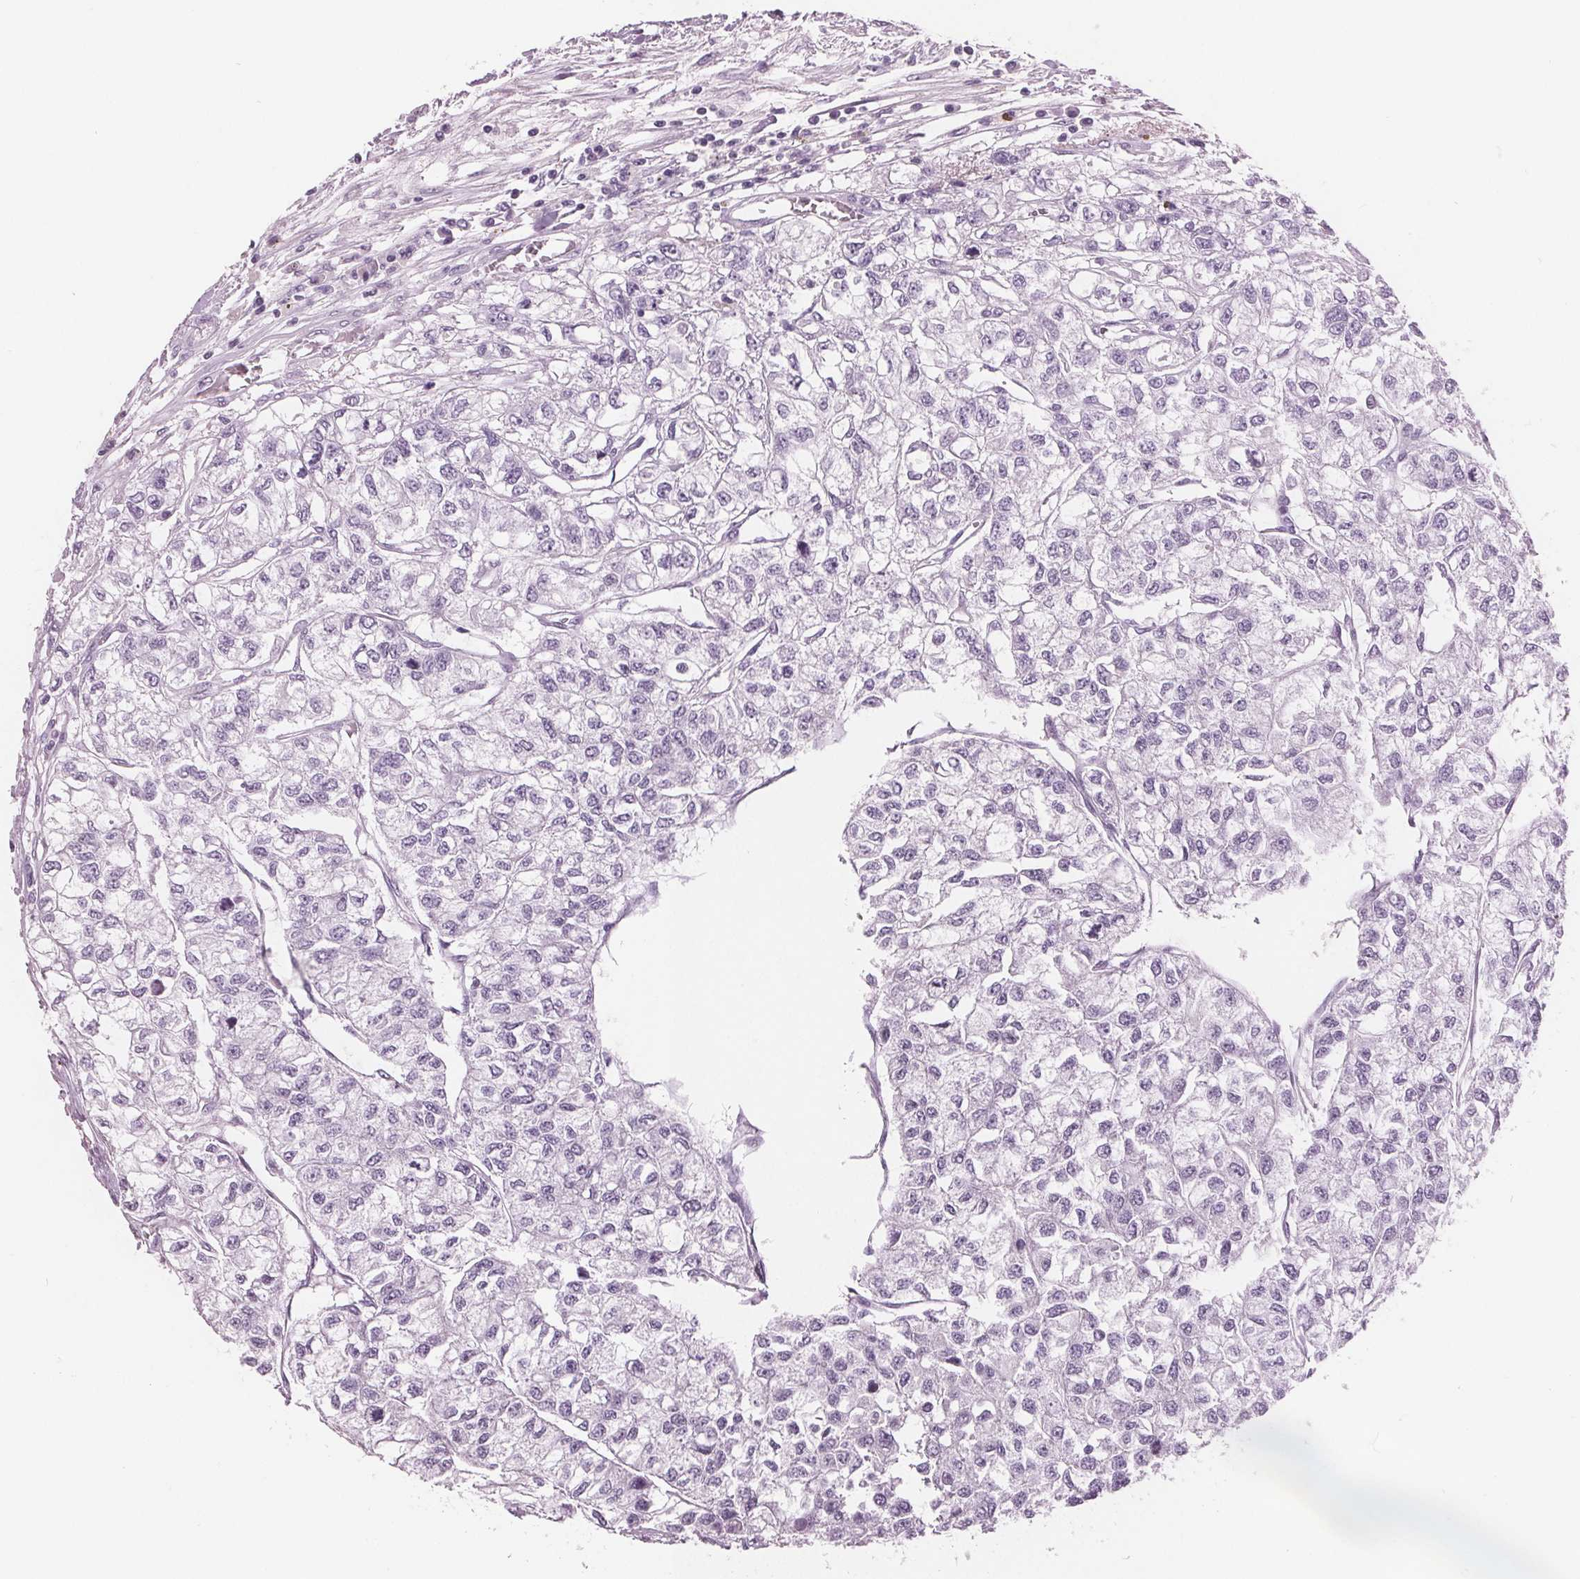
{"staining": {"intensity": "negative", "quantity": "none", "location": "none"}, "tissue": "renal cancer", "cell_type": "Tumor cells", "image_type": "cancer", "snomed": [{"axis": "morphology", "description": "Adenocarcinoma, NOS"}, {"axis": "topography", "description": "Kidney"}], "caption": "Micrograph shows no protein expression in tumor cells of adenocarcinoma (renal) tissue.", "gene": "AMBP", "patient": {"sex": "male", "age": 56}}